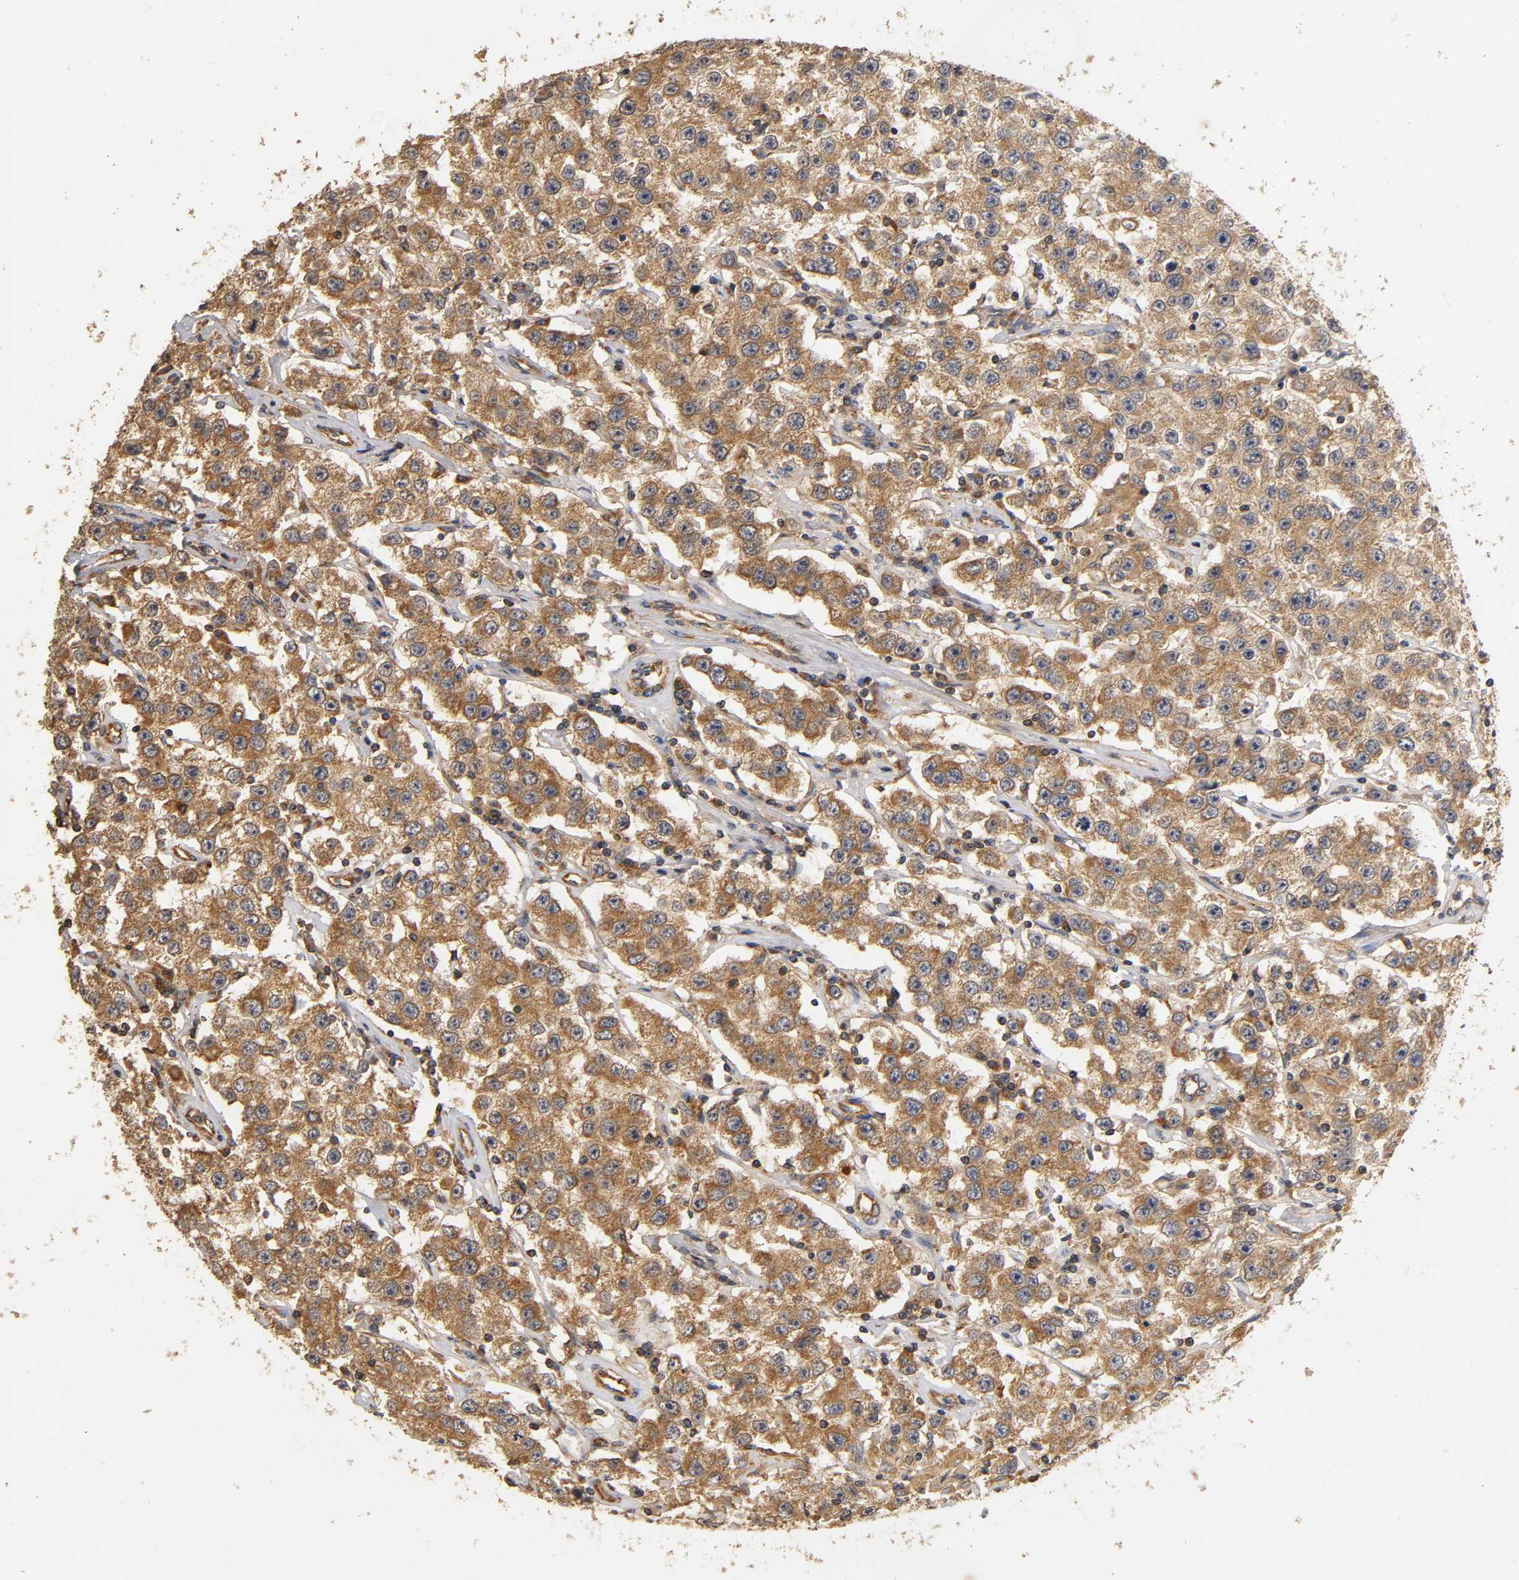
{"staining": {"intensity": "strong", "quantity": ">75%", "location": "cytoplasmic/membranous"}, "tissue": "testis cancer", "cell_type": "Tumor cells", "image_type": "cancer", "snomed": [{"axis": "morphology", "description": "Seminoma, NOS"}, {"axis": "topography", "description": "Testis"}], "caption": "Tumor cells display high levels of strong cytoplasmic/membranous staining in approximately >75% of cells in human seminoma (testis).", "gene": "SCAP", "patient": {"sex": "male", "age": 52}}